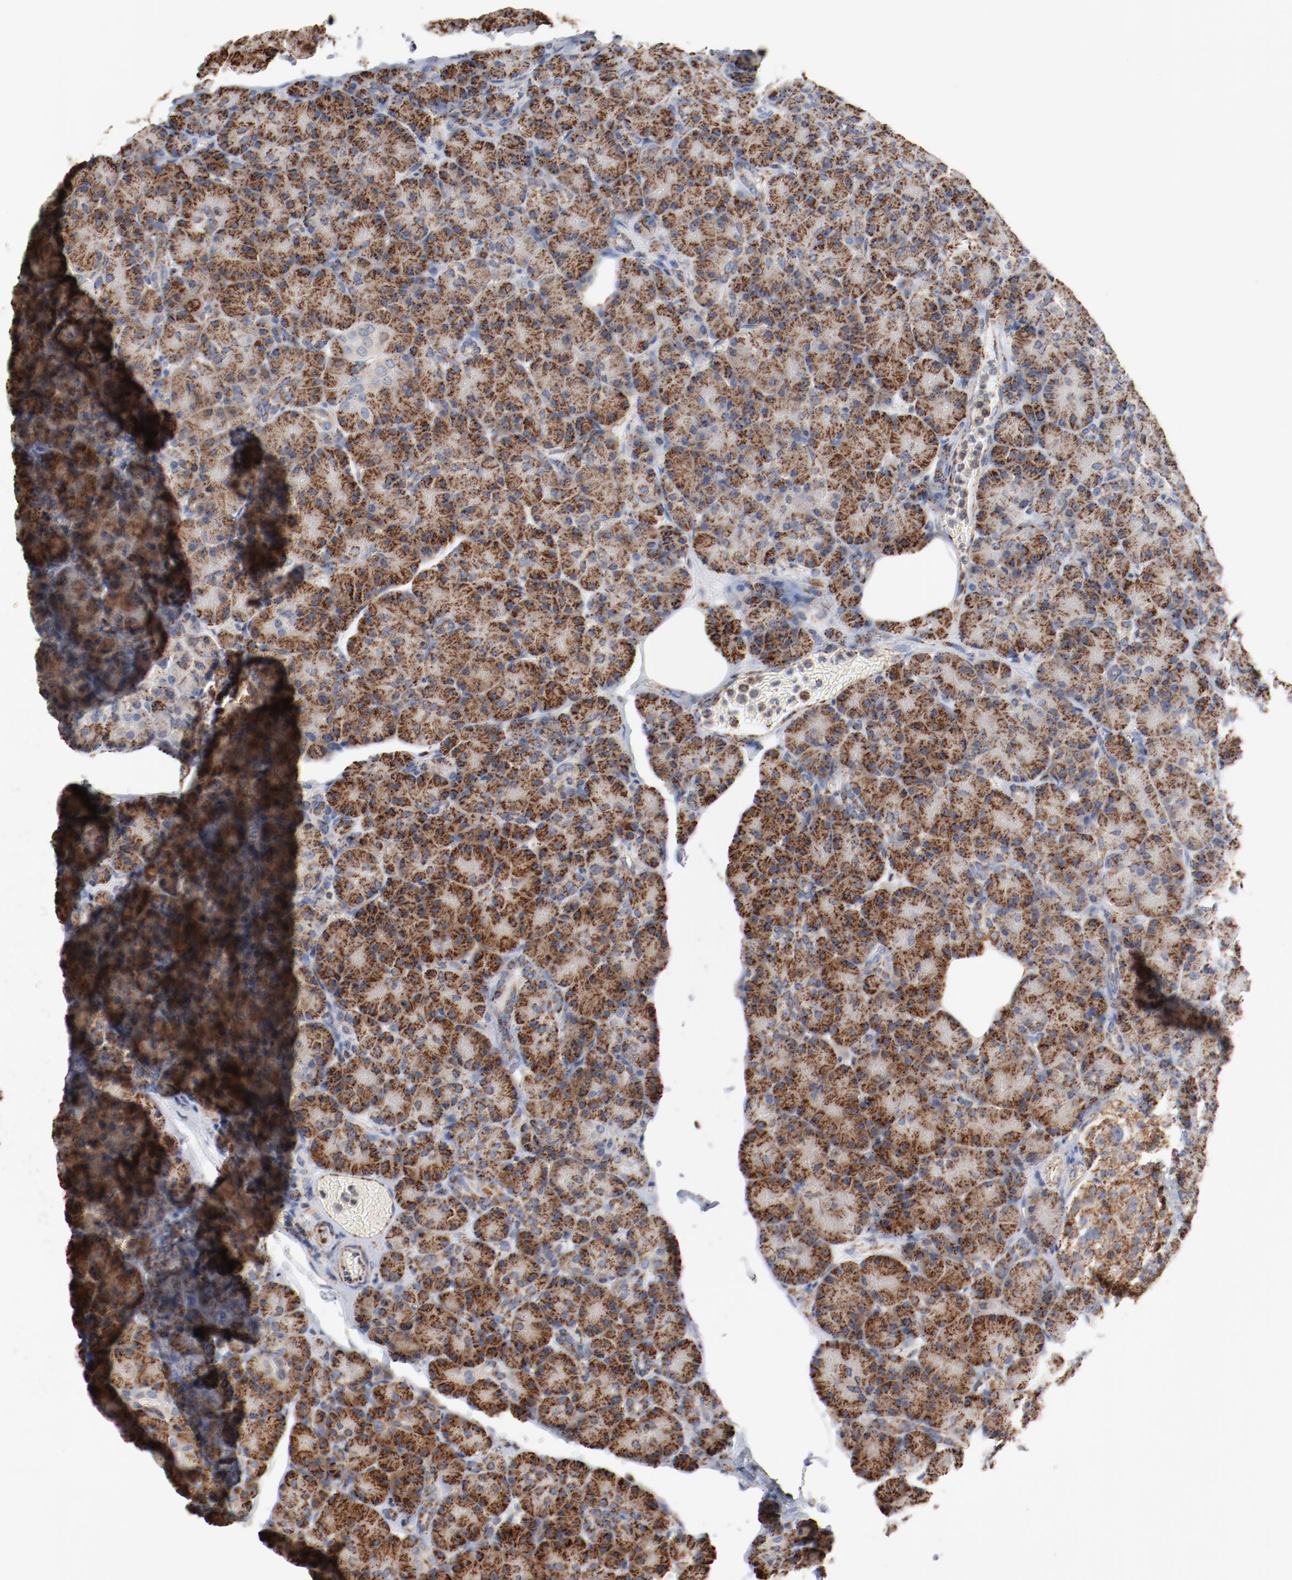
{"staining": {"intensity": "strong", "quantity": ">75%", "location": "cytoplasmic/membranous"}, "tissue": "pancreas", "cell_type": "Exocrine glandular cells", "image_type": "normal", "snomed": [{"axis": "morphology", "description": "Normal tissue, NOS"}, {"axis": "topography", "description": "Pancreas"}], "caption": "A brown stain shows strong cytoplasmic/membranous expression of a protein in exocrine glandular cells of normal human pancreas.", "gene": "NDUFS4", "patient": {"sex": "female", "age": 43}}